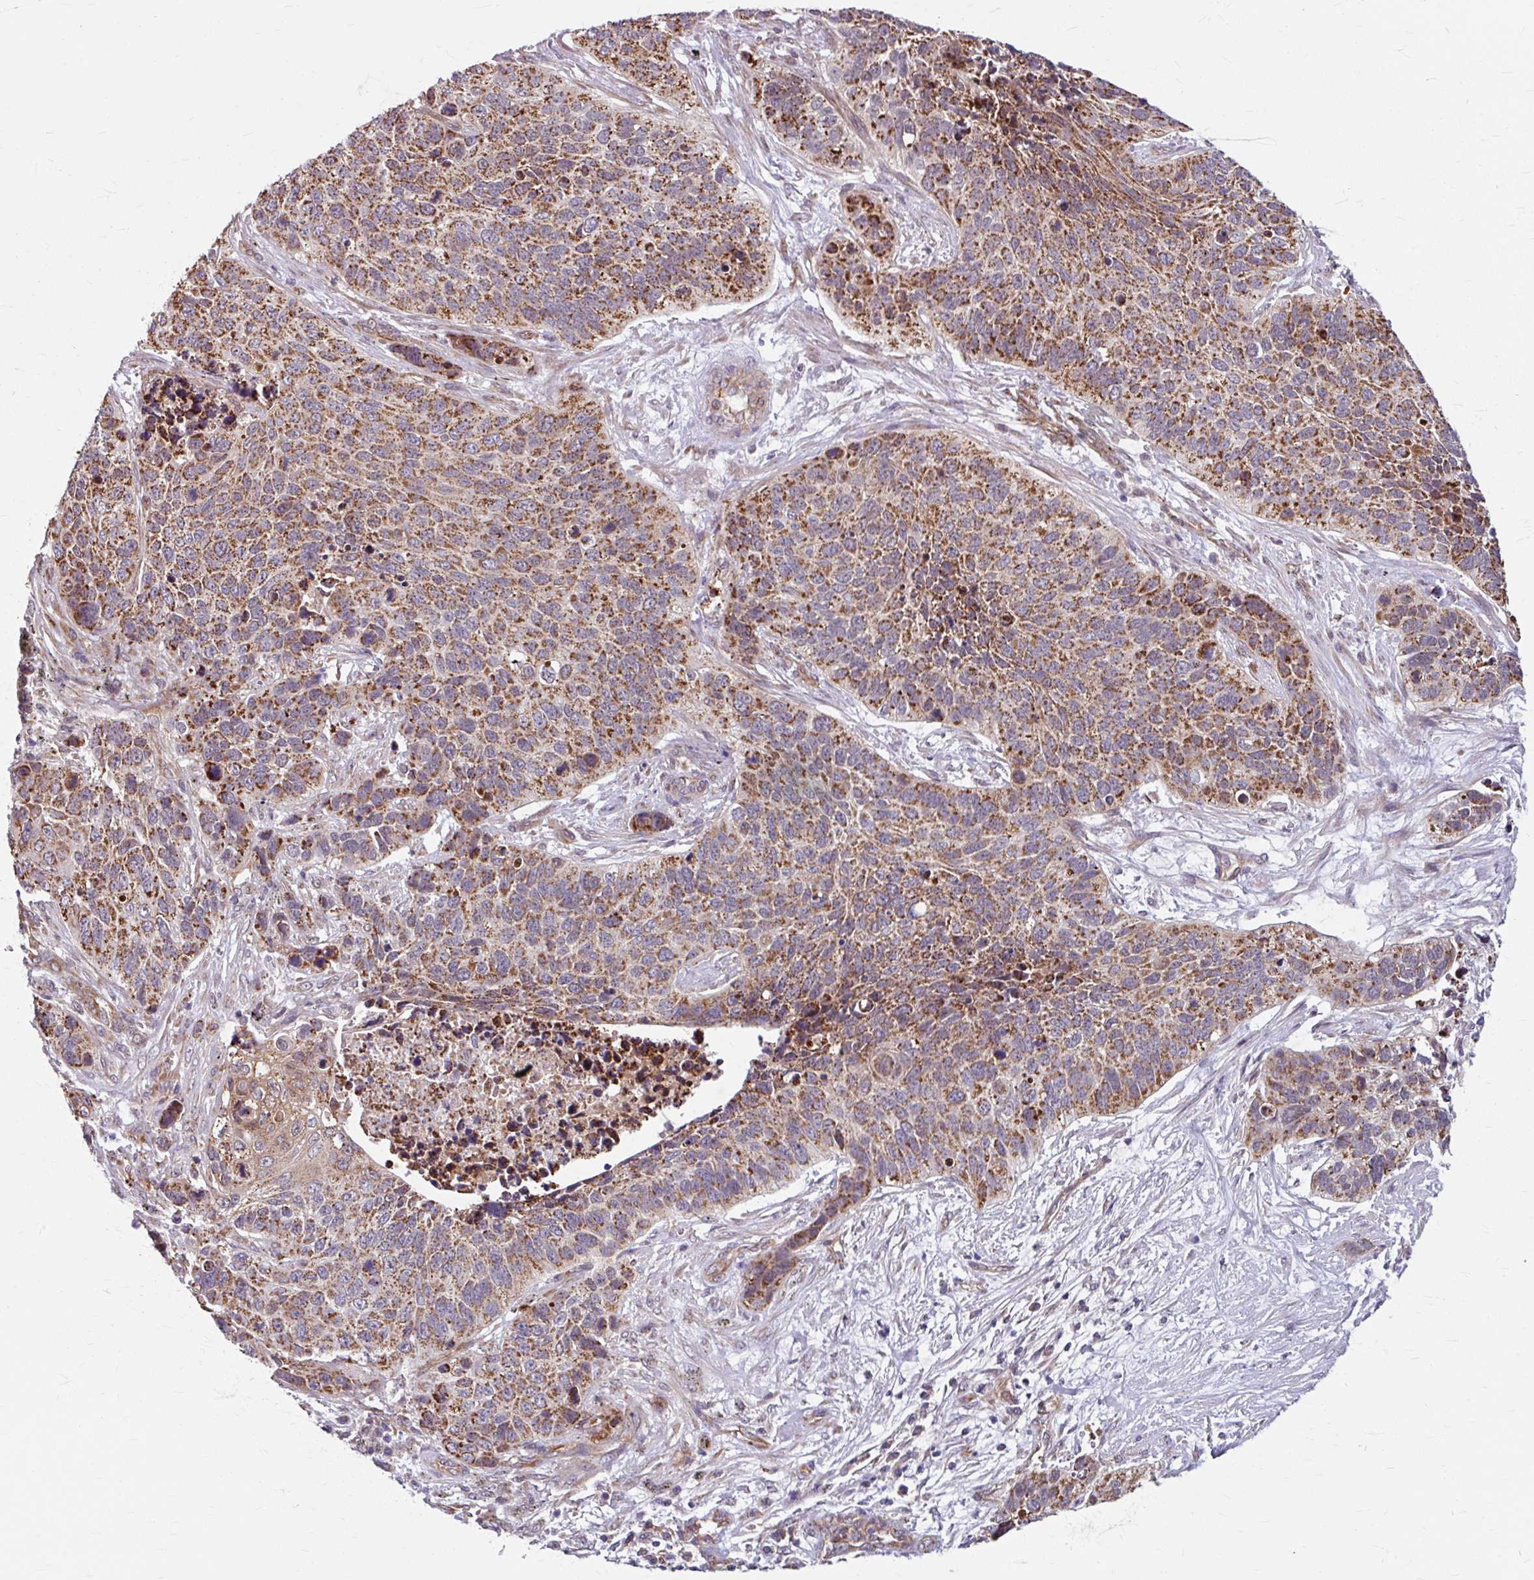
{"staining": {"intensity": "moderate", "quantity": ">75%", "location": "cytoplasmic/membranous"}, "tissue": "lung cancer", "cell_type": "Tumor cells", "image_type": "cancer", "snomed": [{"axis": "morphology", "description": "Squamous cell carcinoma, NOS"}, {"axis": "topography", "description": "Lung"}], "caption": "Lung cancer tissue displays moderate cytoplasmic/membranous staining in approximately >75% of tumor cells, visualized by immunohistochemistry.", "gene": "DAAM2", "patient": {"sex": "male", "age": 62}}